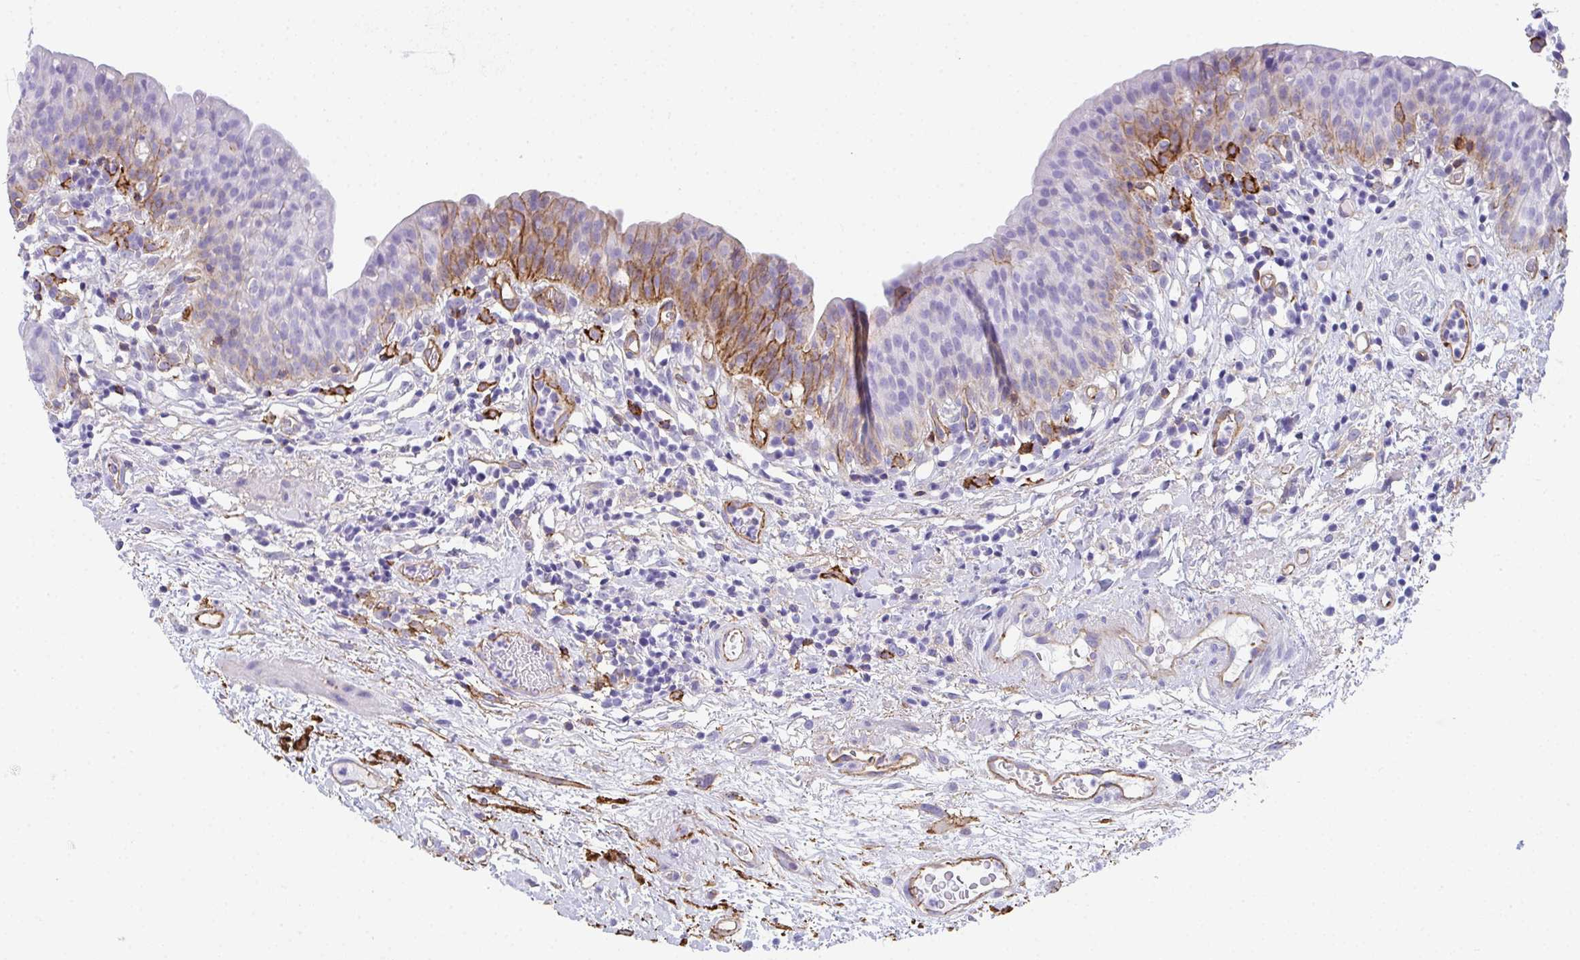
{"staining": {"intensity": "moderate", "quantity": "25%-75%", "location": "cytoplasmic/membranous"}, "tissue": "urinary bladder", "cell_type": "Urothelial cells", "image_type": "normal", "snomed": [{"axis": "morphology", "description": "Normal tissue, NOS"}, {"axis": "morphology", "description": "Inflammation, NOS"}, {"axis": "topography", "description": "Urinary bladder"}], "caption": "This image demonstrates immunohistochemistry staining of unremarkable human urinary bladder, with medium moderate cytoplasmic/membranous expression in approximately 25%-75% of urothelial cells.", "gene": "DBN1", "patient": {"sex": "male", "age": 57}}